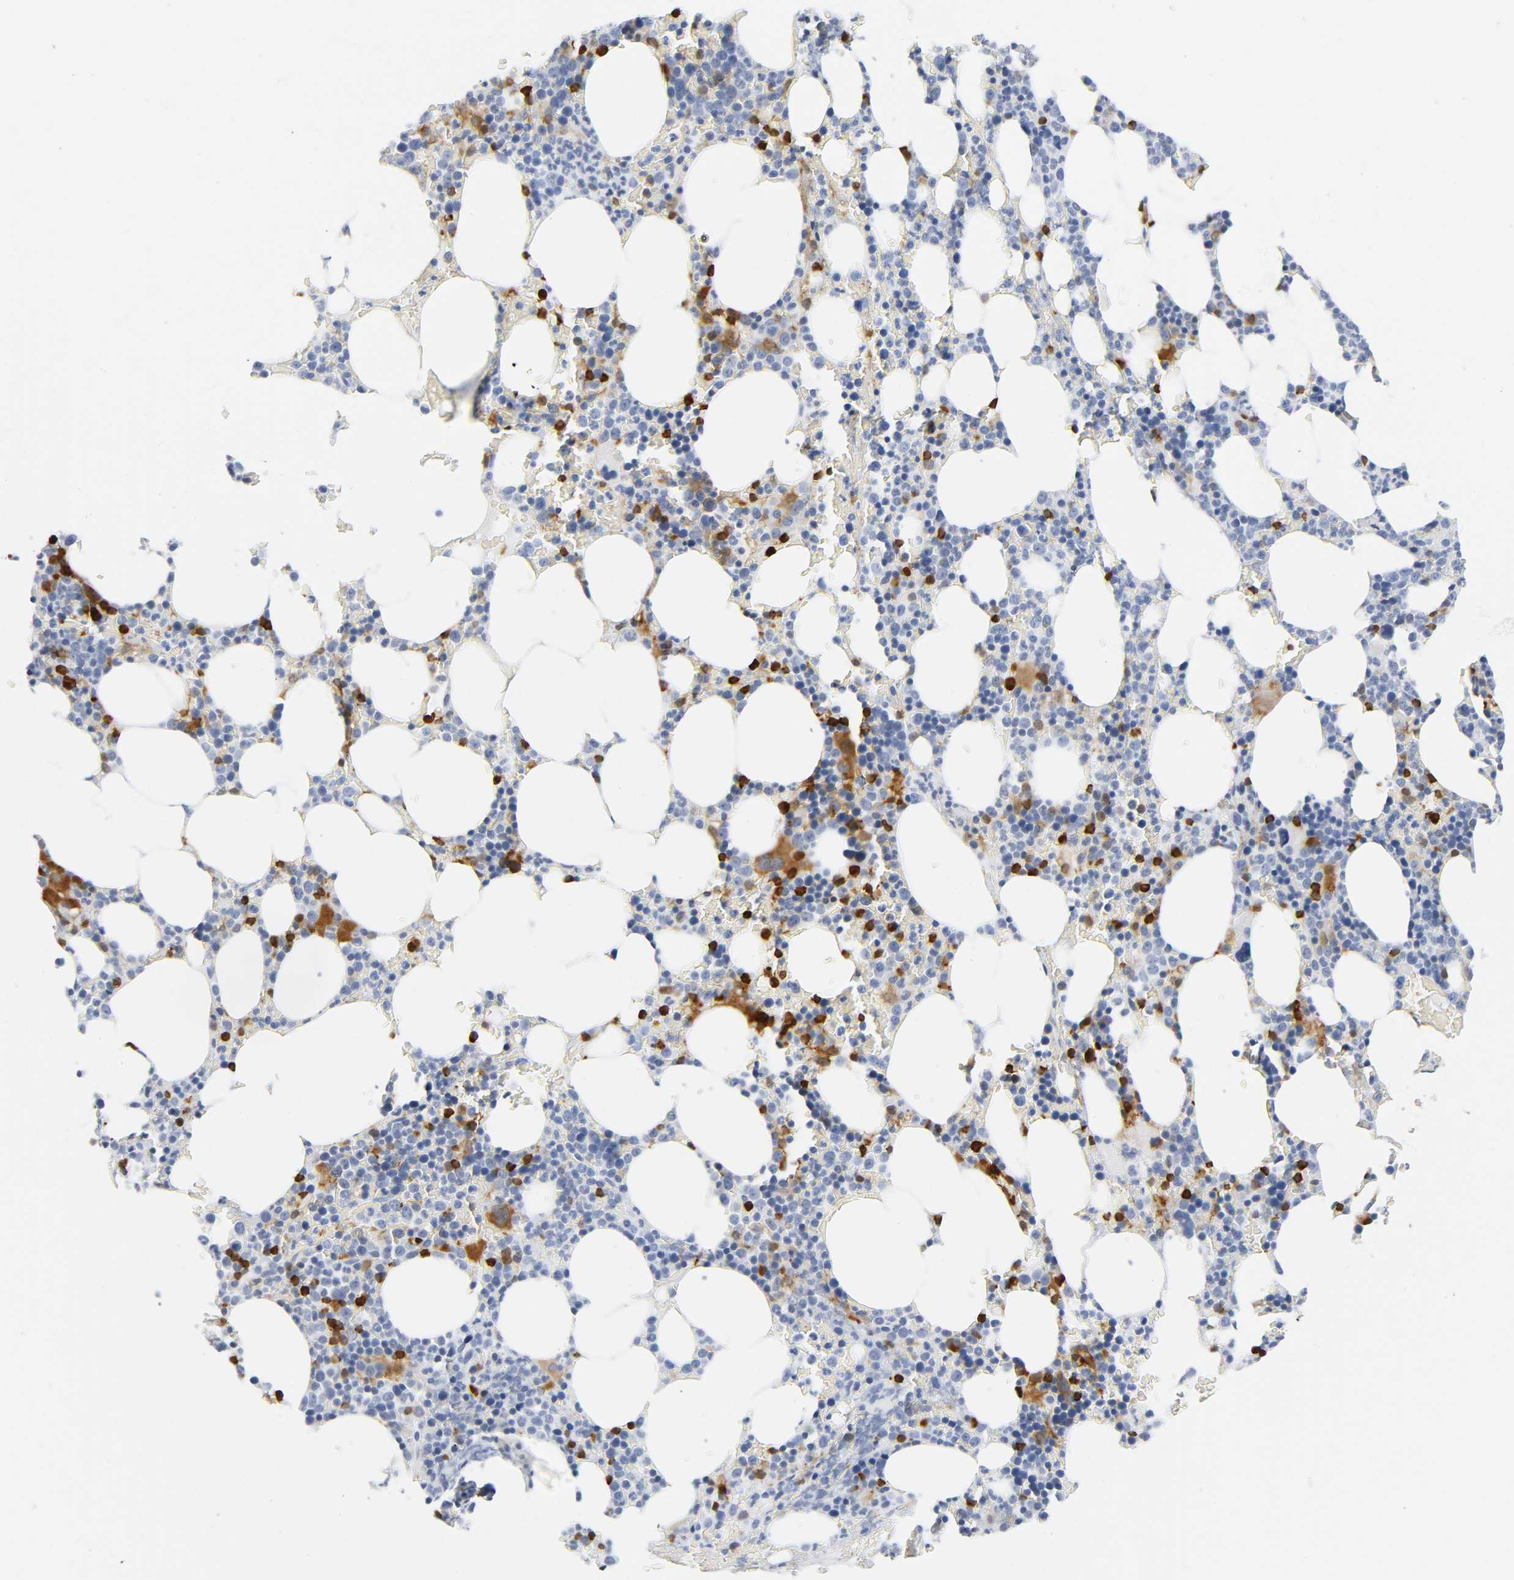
{"staining": {"intensity": "strong", "quantity": "<25%", "location": "cytoplasmic/membranous,nuclear"}, "tissue": "bone marrow", "cell_type": "Hematopoietic cells", "image_type": "normal", "snomed": [{"axis": "morphology", "description": "Normal tissue, NOS"}, {"axis": "topography", "description": "Bone marrow"}], "caption": "Brown immunohistochemical staining in normal bone marrow displays strong cytoplasmic/membranous,nuclear positivity in about <25% of hematopoietic cells. (brown staining indicates protein expression, while blue staining denotes nuclei).", "gene": "DOK2", "patient": {"sex": "female", "age": 66}}